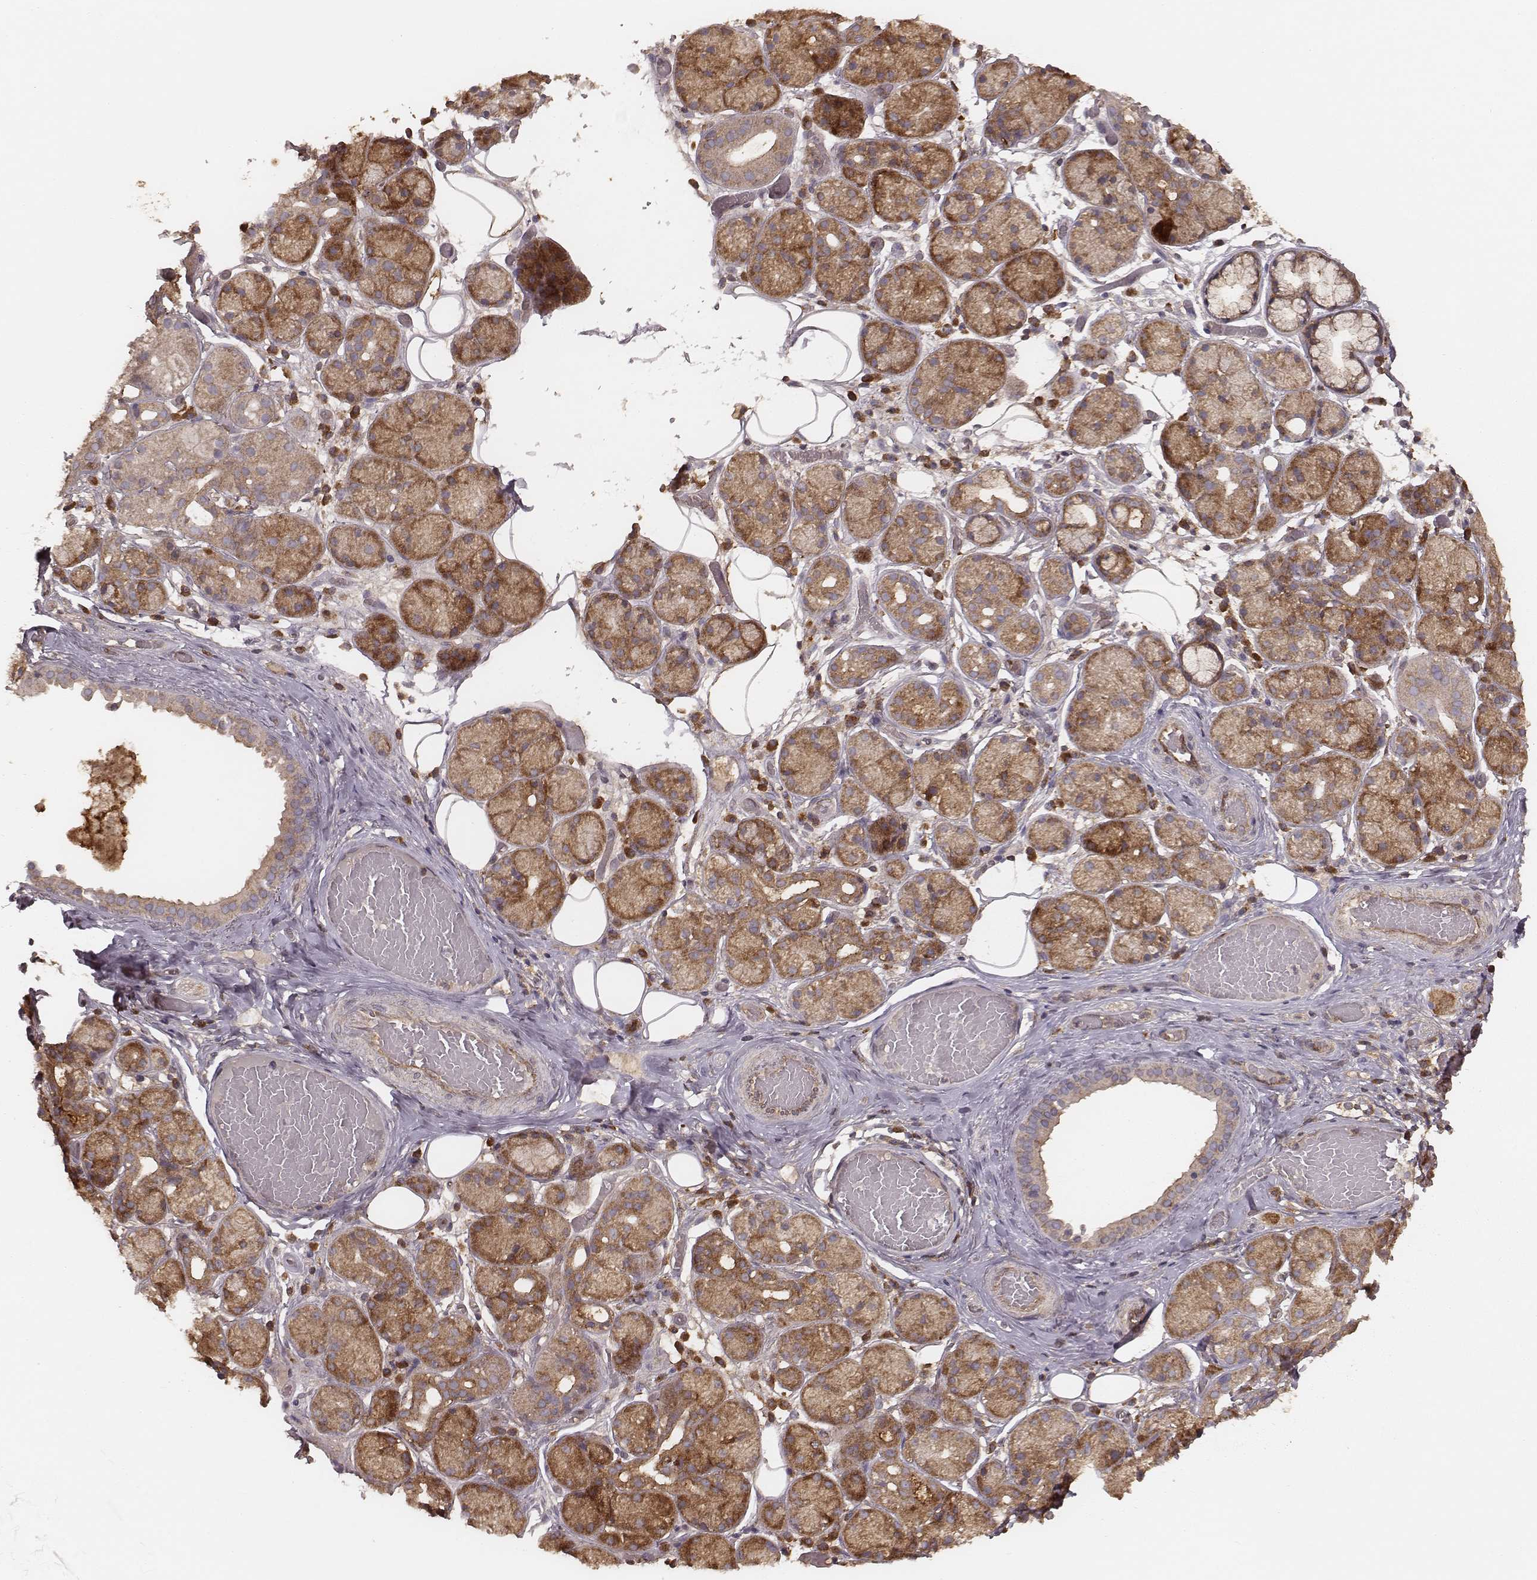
{"staining": {"intensity": "moderate", "quantity": ">75%", "location": "cytoplasmic/membranous"}, "tissue": "salivary gland", "cell_type": "Glandular cells", "image_type": "normal", "snomed": [{"axis": "morphology", "description": "Normal tissue, NOS"}, {"axis": "topography", "description": "Salivary gland"}, {"axis": "topography", "description": "Peripheral nerve tissue"}], "caption": "Approximately >75% of glandular cells in benign salivary gland demonstrate moderate cytoplasmic/membranous protein expression as visualized by brown immunohistochemical staining.", "gene": "CARS1", "patient": {"sex": "male", "age": 71}}